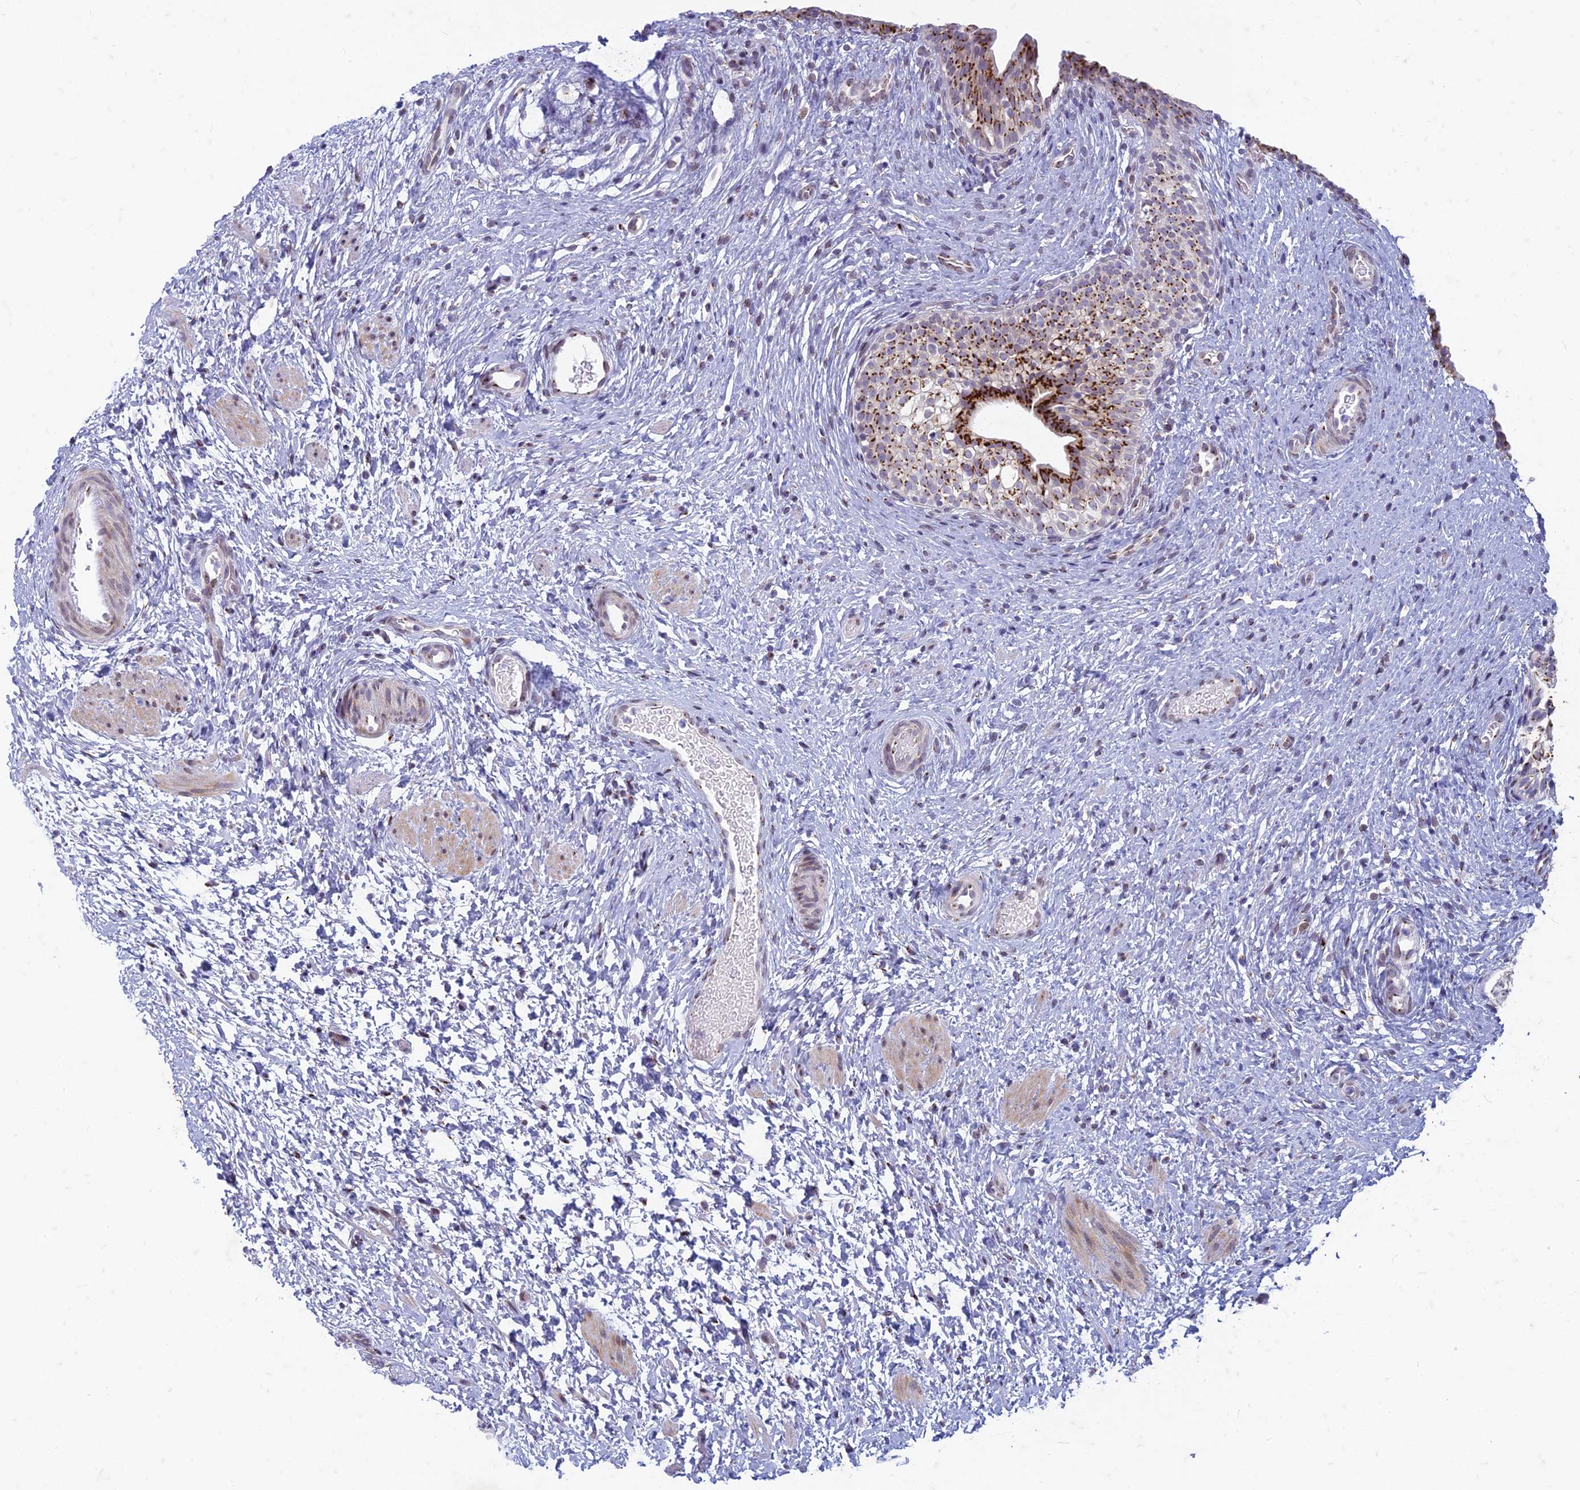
{"staining": {"intensity": "strong", "quantity": "25%-75%", "location": "cytoplasmic/membranous"}, "tissue": "urinary bladder", "cell_type": "Urothelial cells", "image_type": "normal", "snomed": [{"axis": "morphology", "description": "Normal tissue, NOS"}, {"axis": "topography", "description": "Urinary bladder"}], "caption": "Immunohistochemistry (IHC) (DAB (3,3'-diaminobenzidine)) staining of unremarkable urinary bladder demonstrates strong cytoplasmic/membranous protein staining in about 25%-75% of urothelial cells.", "gene": "FAM3C", "patient": {"sex": "male", "age": 1}}